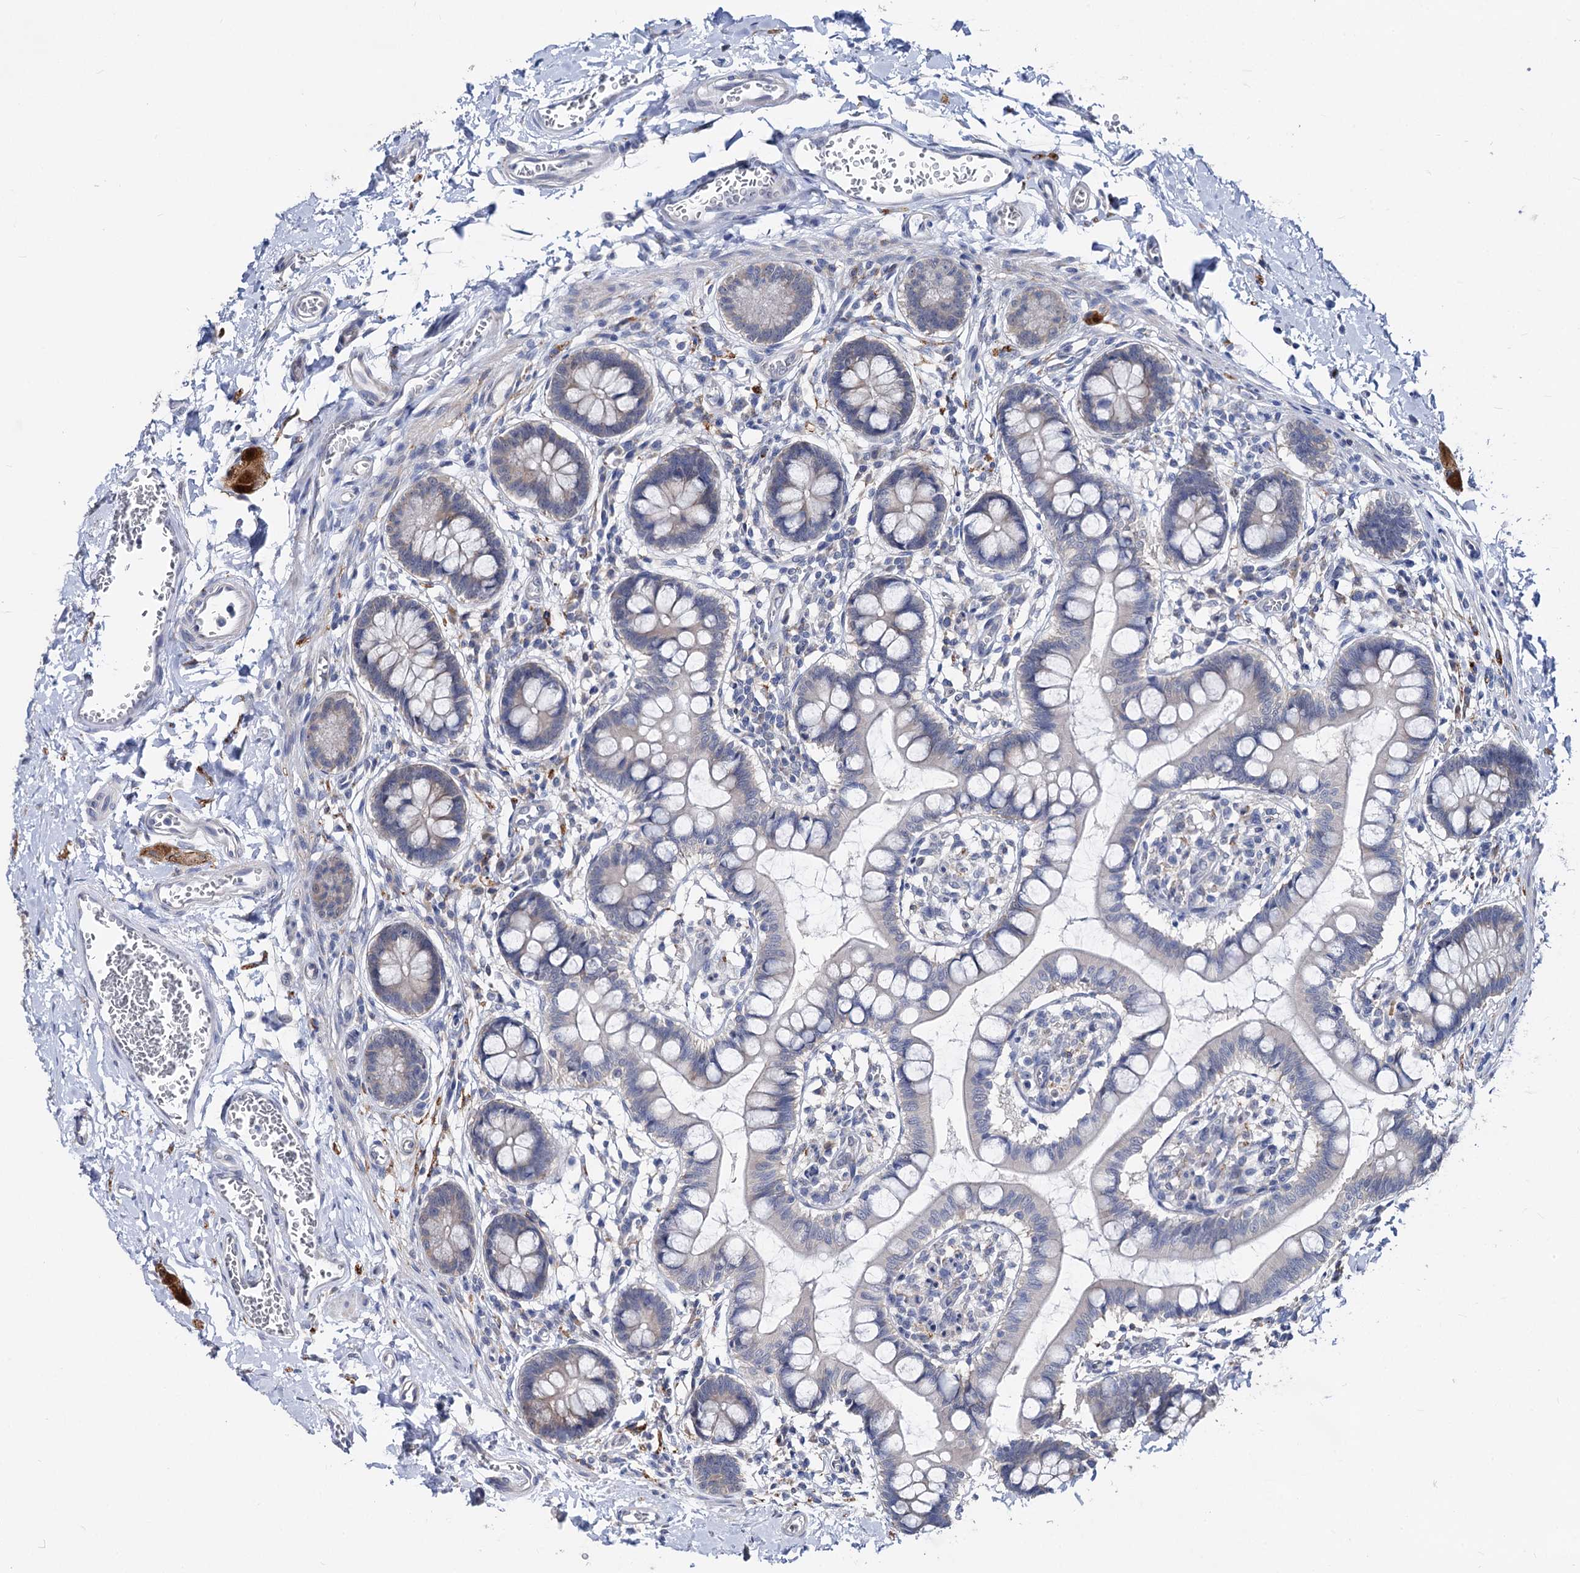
{"staining": {"intensity": "moderate", "quantity": "25%-75%", "location": "cytoplasmic/membranous"}, "tissue": "small intestine", "cell_type": "Glandular cells", "image_type": "normal", "snomed": [{"axis": "morphology", "description": "Normal tissue, NOS"}, {"axis": "topography", "description": "Small intestine"}], "caption": "Moderate cytoplasmic/membranous positivity is appreciated in approximately 25%-75% of glandular cells in normal small intestine.", "gene": "CAPRIN2", "patient": {"sex": "male", "age": 52}}